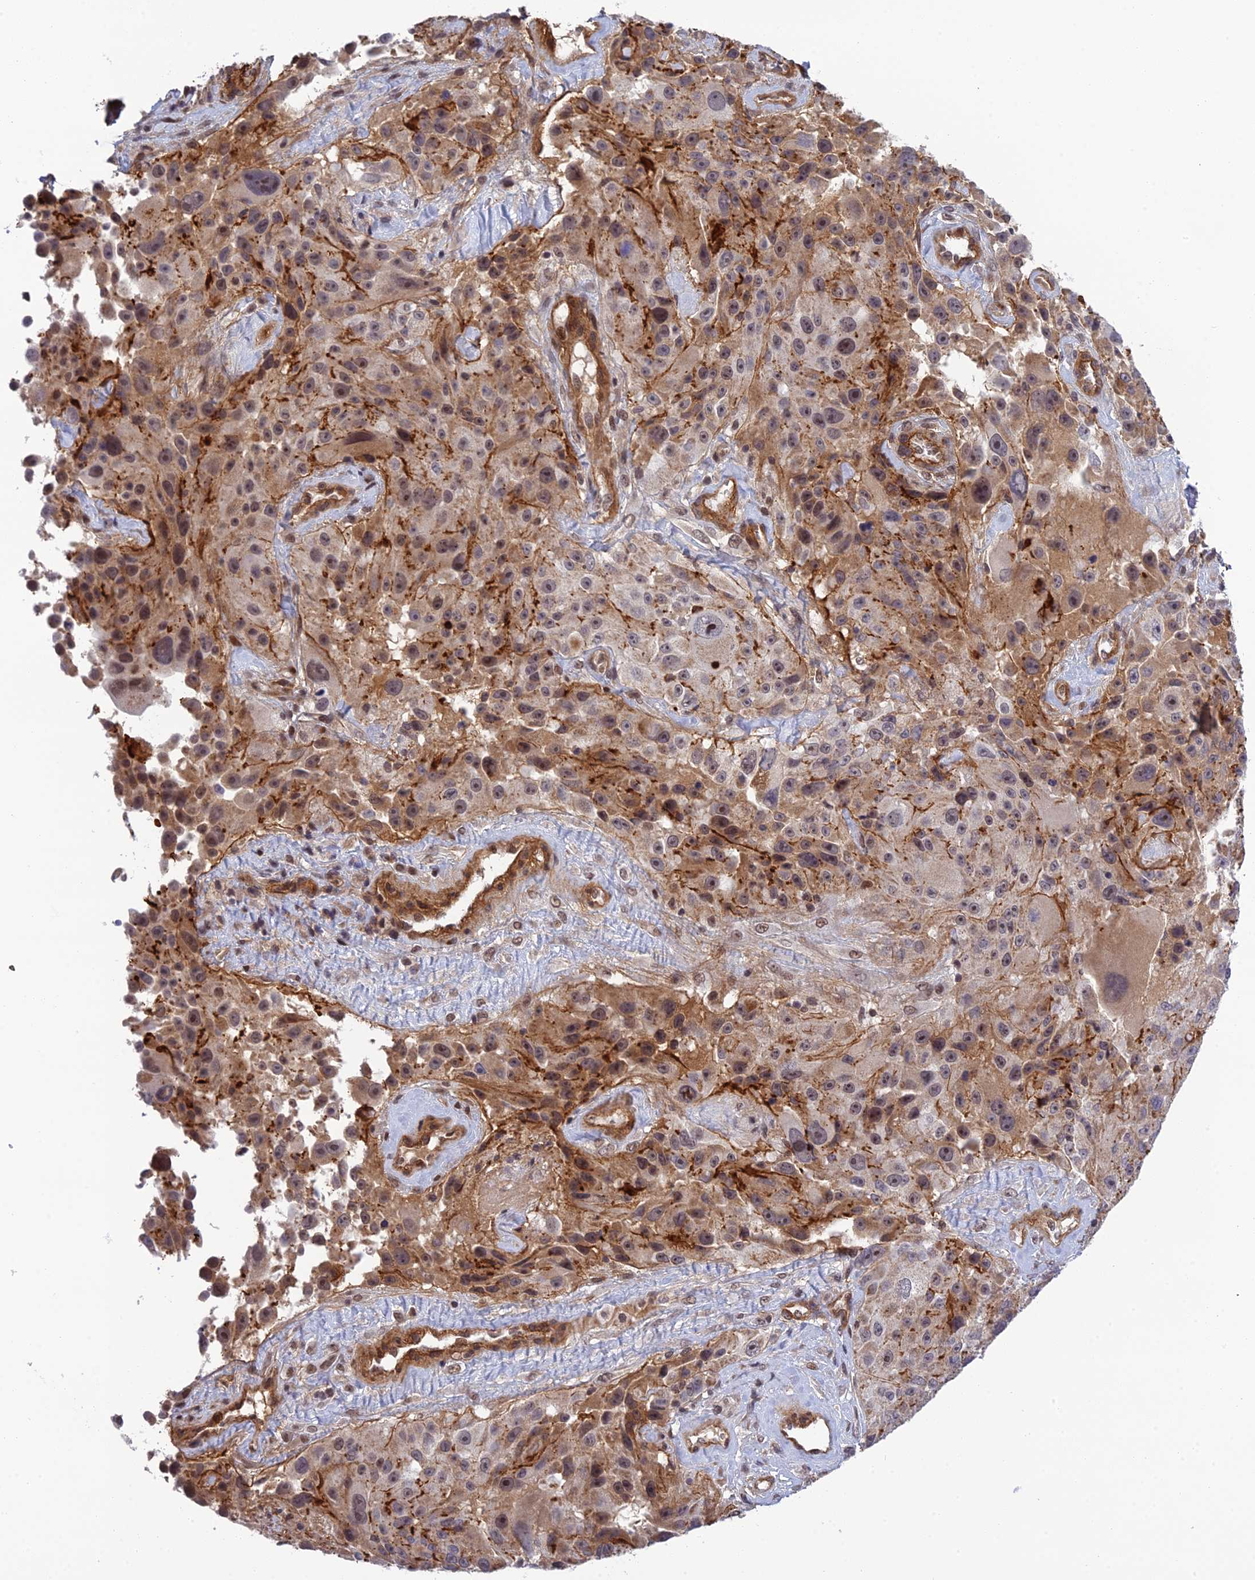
{"staining": {"intensity": "weak", "quantity": "25%-75%", "location": "cytoplasmic/membranous,nuclear"}, "tissue": "melanoma", "cell_type": "Tumor cells", "image_type": "cancer", "snomed": [{"axis": "morphology", "description": "Malignant melanoma, Metastatic site"}, {"axis": "topography", "description": "Lymph node"}], "caption": "Immunohistochemistry (DAB) staining of melanoma demonstrates weak cytoplasmic/membranous and nuclear protein positivity in about 25%-75% of tumor cells.", "gene": "REXO1", "patient": {"sex": "male", "age": 62}}